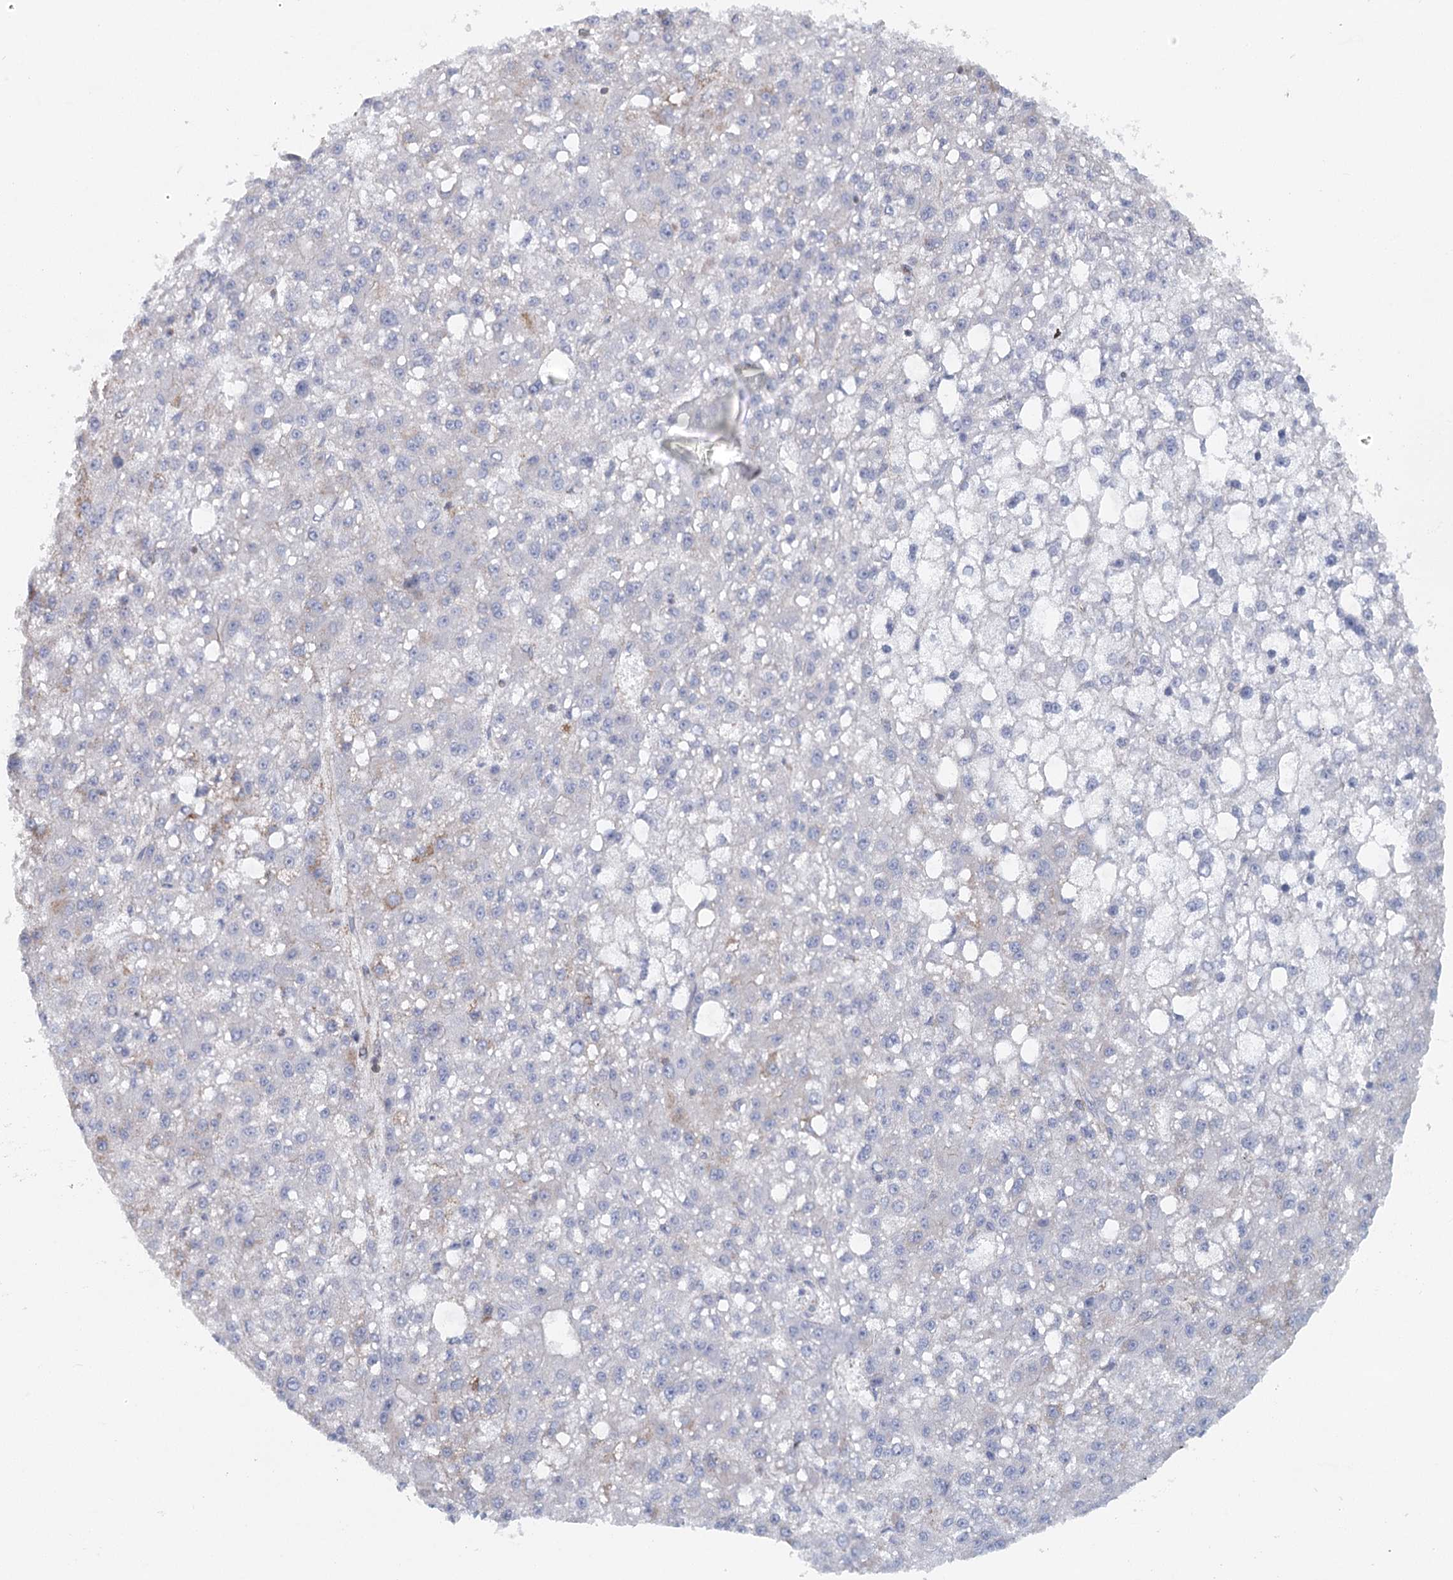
{"staining": {"intensity": "negative", "quantity": "none", "location": "none"}, "tissue": "liver cancer", "cell_type": "Tumor cells", "image_type": "cancer", "snomed": [{"axis": "morphology", "description": "Carcinoma, Hepatocellular, NOS"}, {"axis": "topography", "description": "Liver"}], "caption": "Immunohistochemistry photomicrograph of neoplastic tissue: hepatocellular carcinoma (liver) stained with DAB (3,3'-diaminobenzidine) exhibits no significant protein positivity in tumor cells. Brightfield microscopy of IHC stained with DAB (3,3'-diaminobenzidine) (brown) and hematoxylin (blue), captured at high magnification.", "gene": "IFT46", "patient": {"sex": "male", "age": 67}}